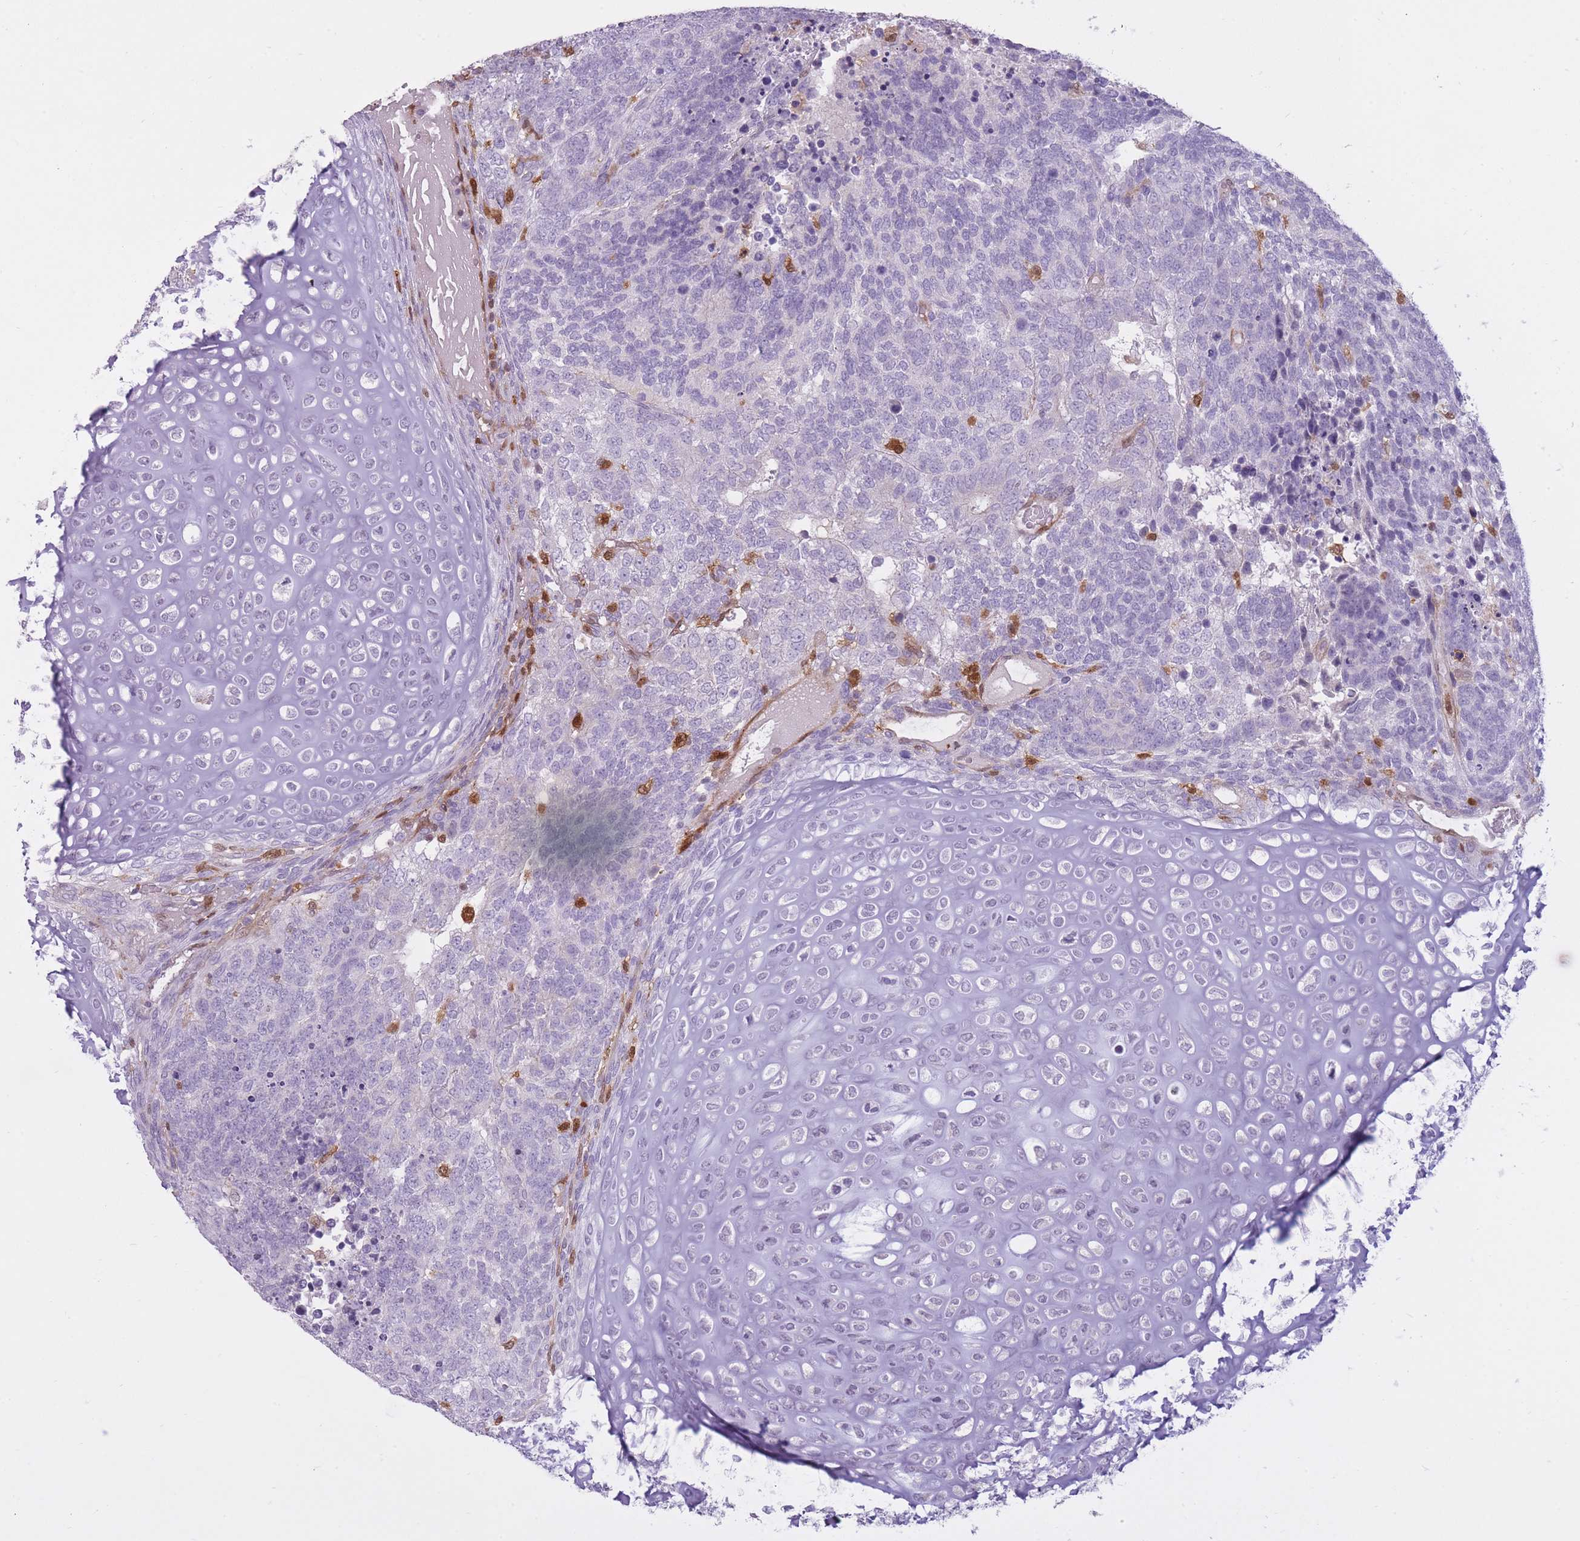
{"staining": {"intensity": "negative", "quantity": "none", "location": "none"}, "tissue": "testis cancer", "cell_type": "Tumor cells", "image_type": "cancer", "snomed": [{"axis": "morphology", "description": "Carcinoma, Embryonal, NOS"}, {"axis": "topography", "description": "Testis"}], "caption": "The histopathology image displays no staining of tumor cells in testis cancer.", "gene": "LGALS9", "patient": {"sex": "male", "age": 23}}